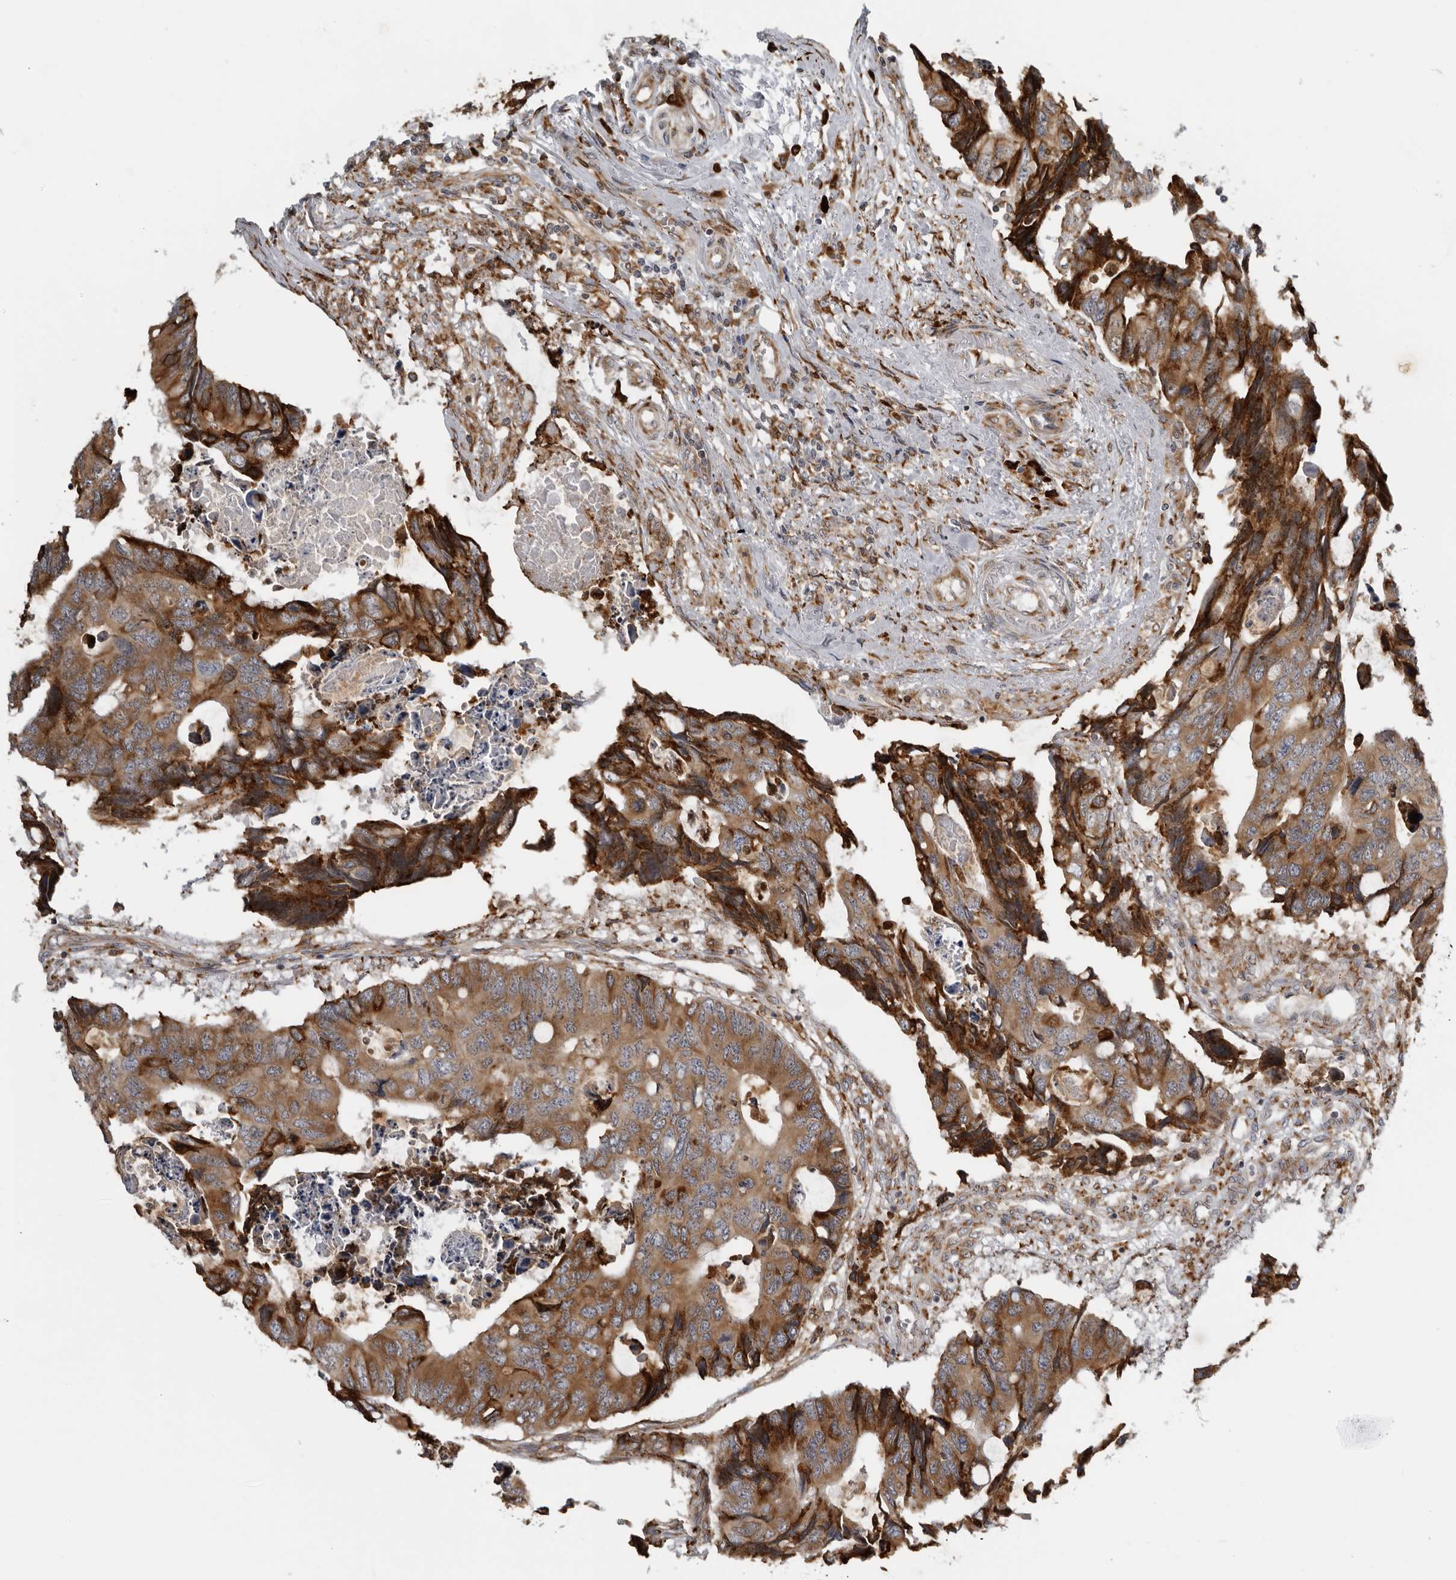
{"staining": {"intensity": "strong", "quantity": ">75%", "location": "cytoplasmic/membranous"}, "tissue": "colorectal cancer", "cell_type": "Tumor cells", "image_type": "cancer", "snomed": [{"axis": "morphology", "description": "Adenocarcinoma, NOS"}, {"axis": "topography", "description": "Rectum"}], "caption": "Immunohistochemical staining of adenocarcinoma (colorectal) reveals high levels of strong cytoplasmic/membranous protein expression in about >75% of tumor cells.", "gene": "ALPK2", "patient": {"sex": "male", "age": 84}}